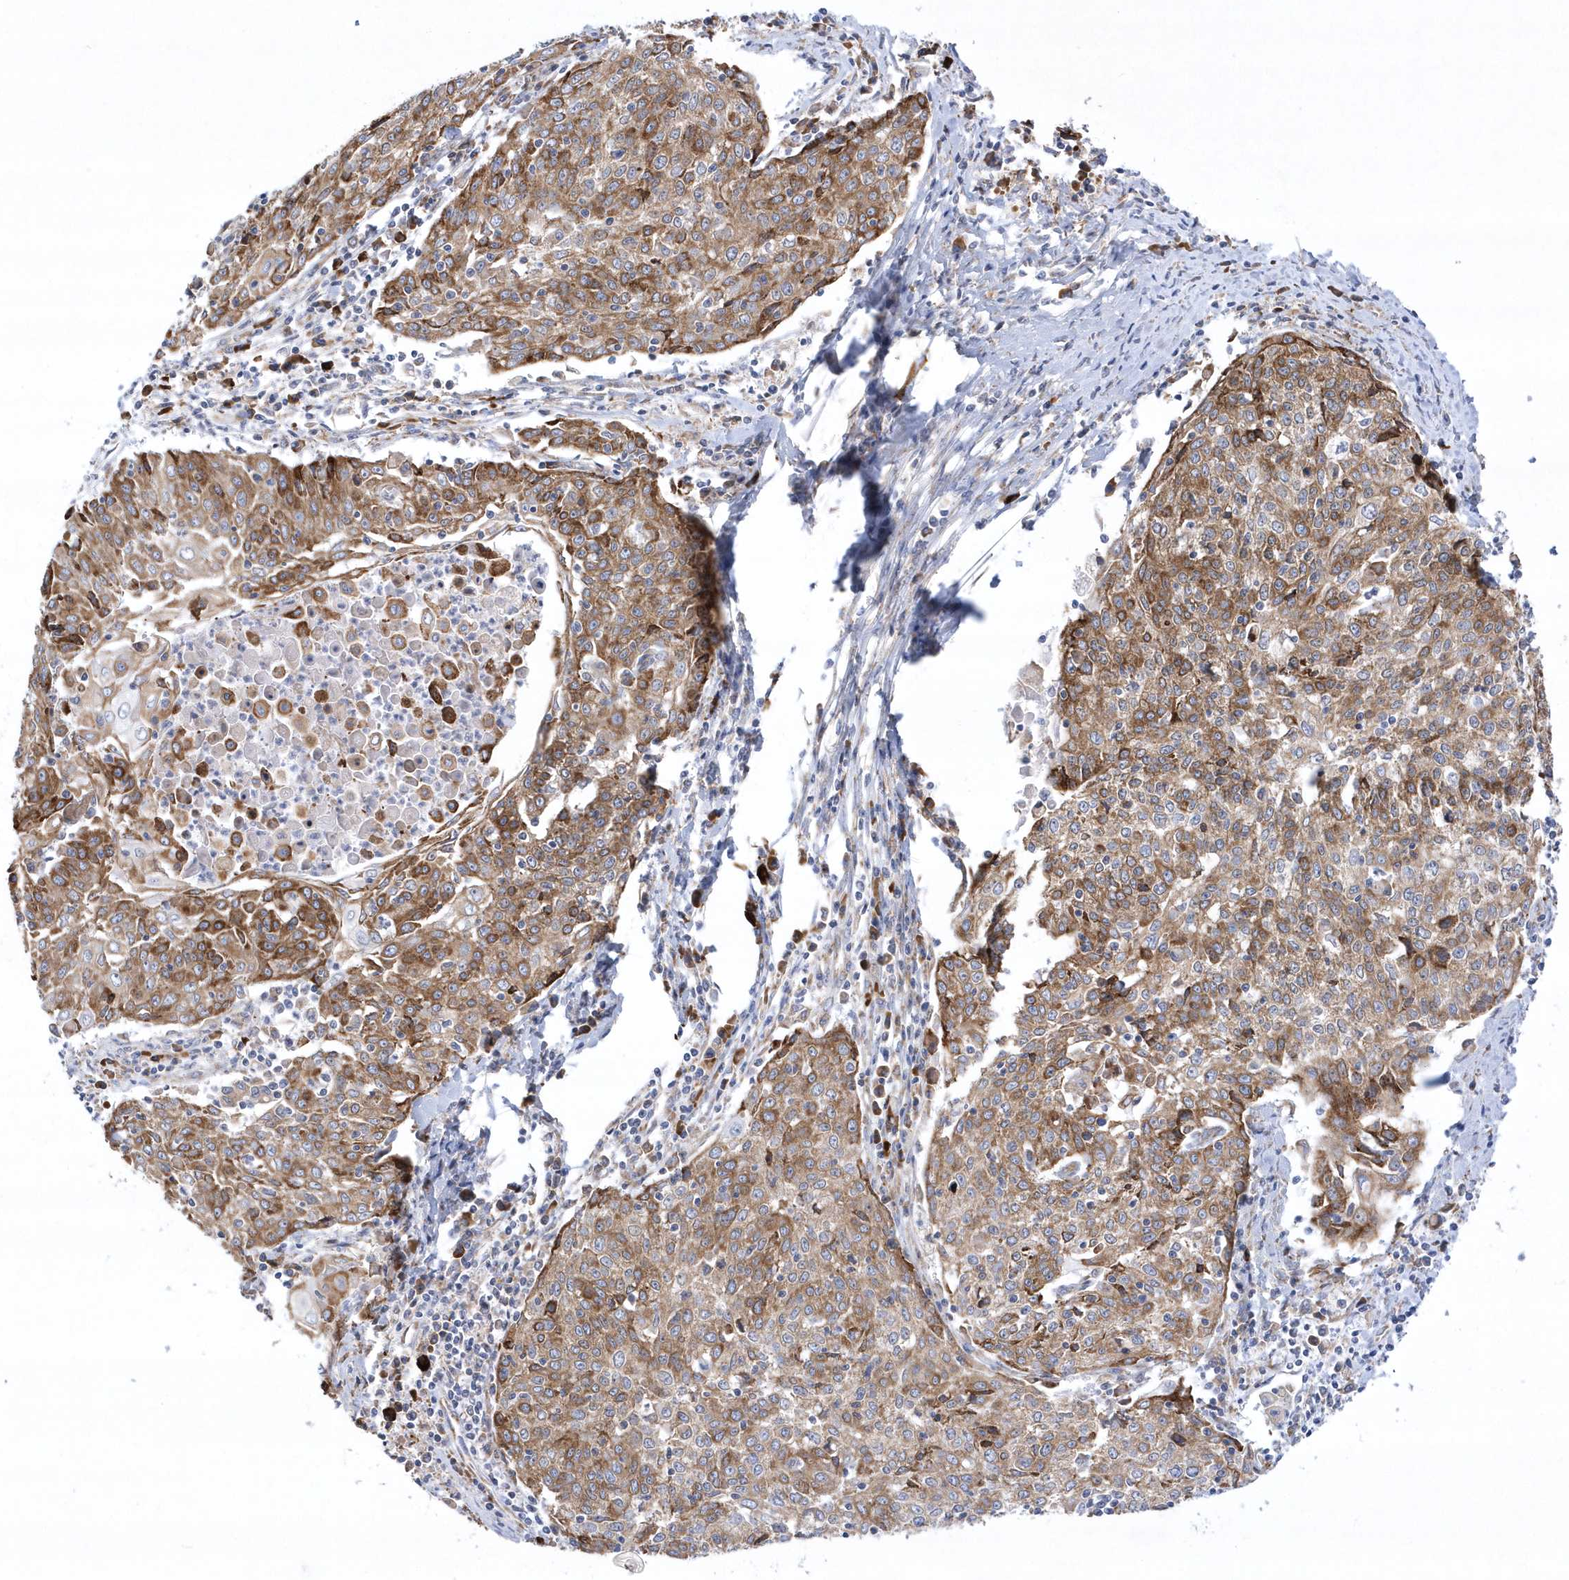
{"staining": {"intensity": "moderate", "quantity": ">75%", "location": "cytoplasmic/membranous"}, "tissue": "cervical cancer", "cell_type": "Tumor cells", "image_type": "cancer", "snomed": [{"axis": "morphology", "description": "Squamous cell carcinoma, NOS"}, {"axis": "topography", "description": "Cervix"}], "caption": "IHC histopathology image of neoplastic tissue: human cervical squamous cell carcinoma stained using immunohistochemistry (IHC) displays medium levels of moderate protein expression localized specifically in the cytoplasmic/membranous of tumor cells, appearing as a cytoplasmic/membranous brown color.", "gene": "MED31", "patient": {"sex": "female", "age": 48}}